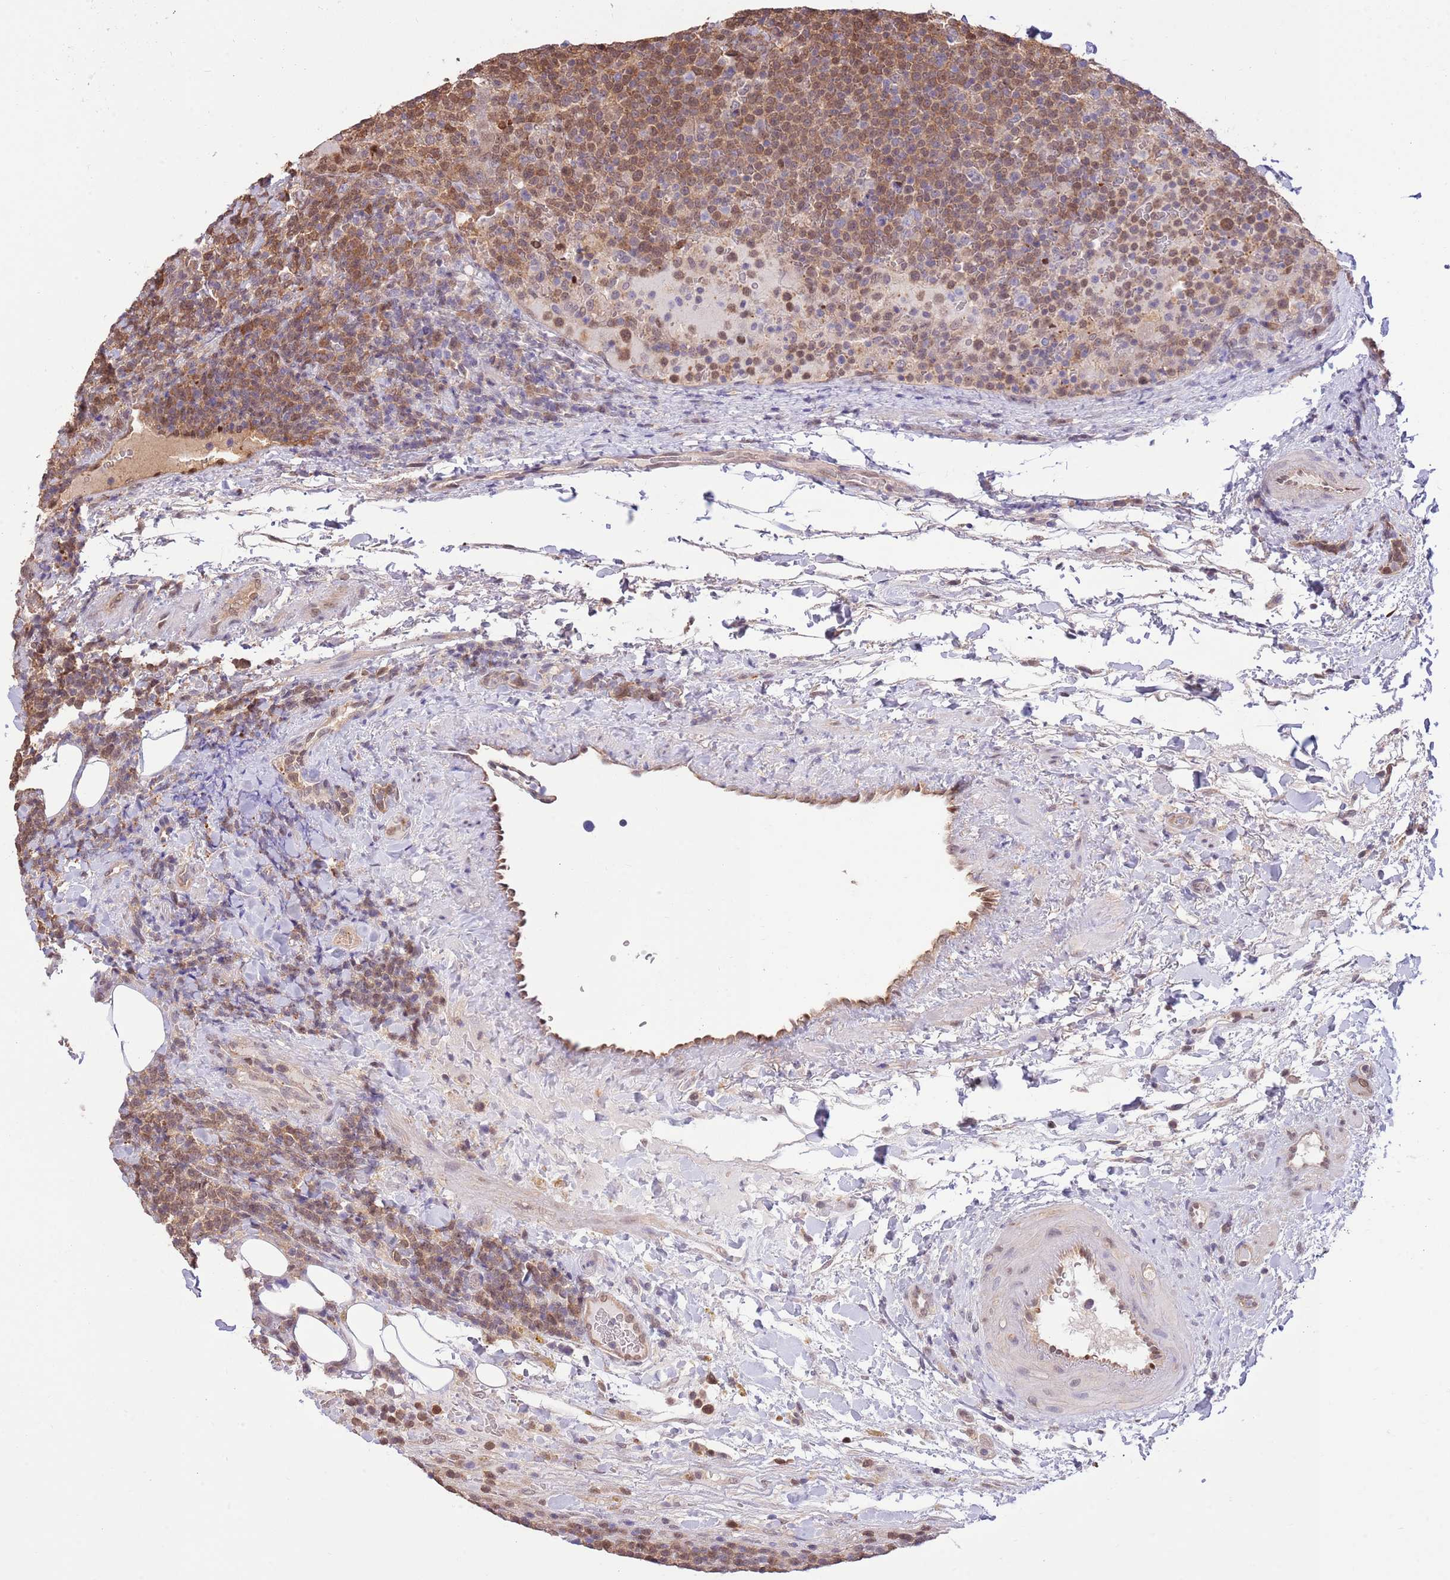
{"staining": {"intensity": "strong", "quantity": ">75%", "location": "cytoplasmic/membranous"}, "tissue": "lymphoma", "cell_type": "Tumor cells", "image_type": "cancer", "snomed": [{"axis": "morphology", "description": "Malignant lymphoma, non-Hodgkin's type, High grade"}, {"axis": "topography", "description": "Lymph node"}], "caption": "Immunohistochemical staining of human high-grade malignant lymphoma, non-Hodgkin's type demonstrates strong cytoplasmic/membranous protein positivity in approximately >75% of tumor cells.", "gene": "NSFL1C", "patient": {"sex": "male", "age": 61}}